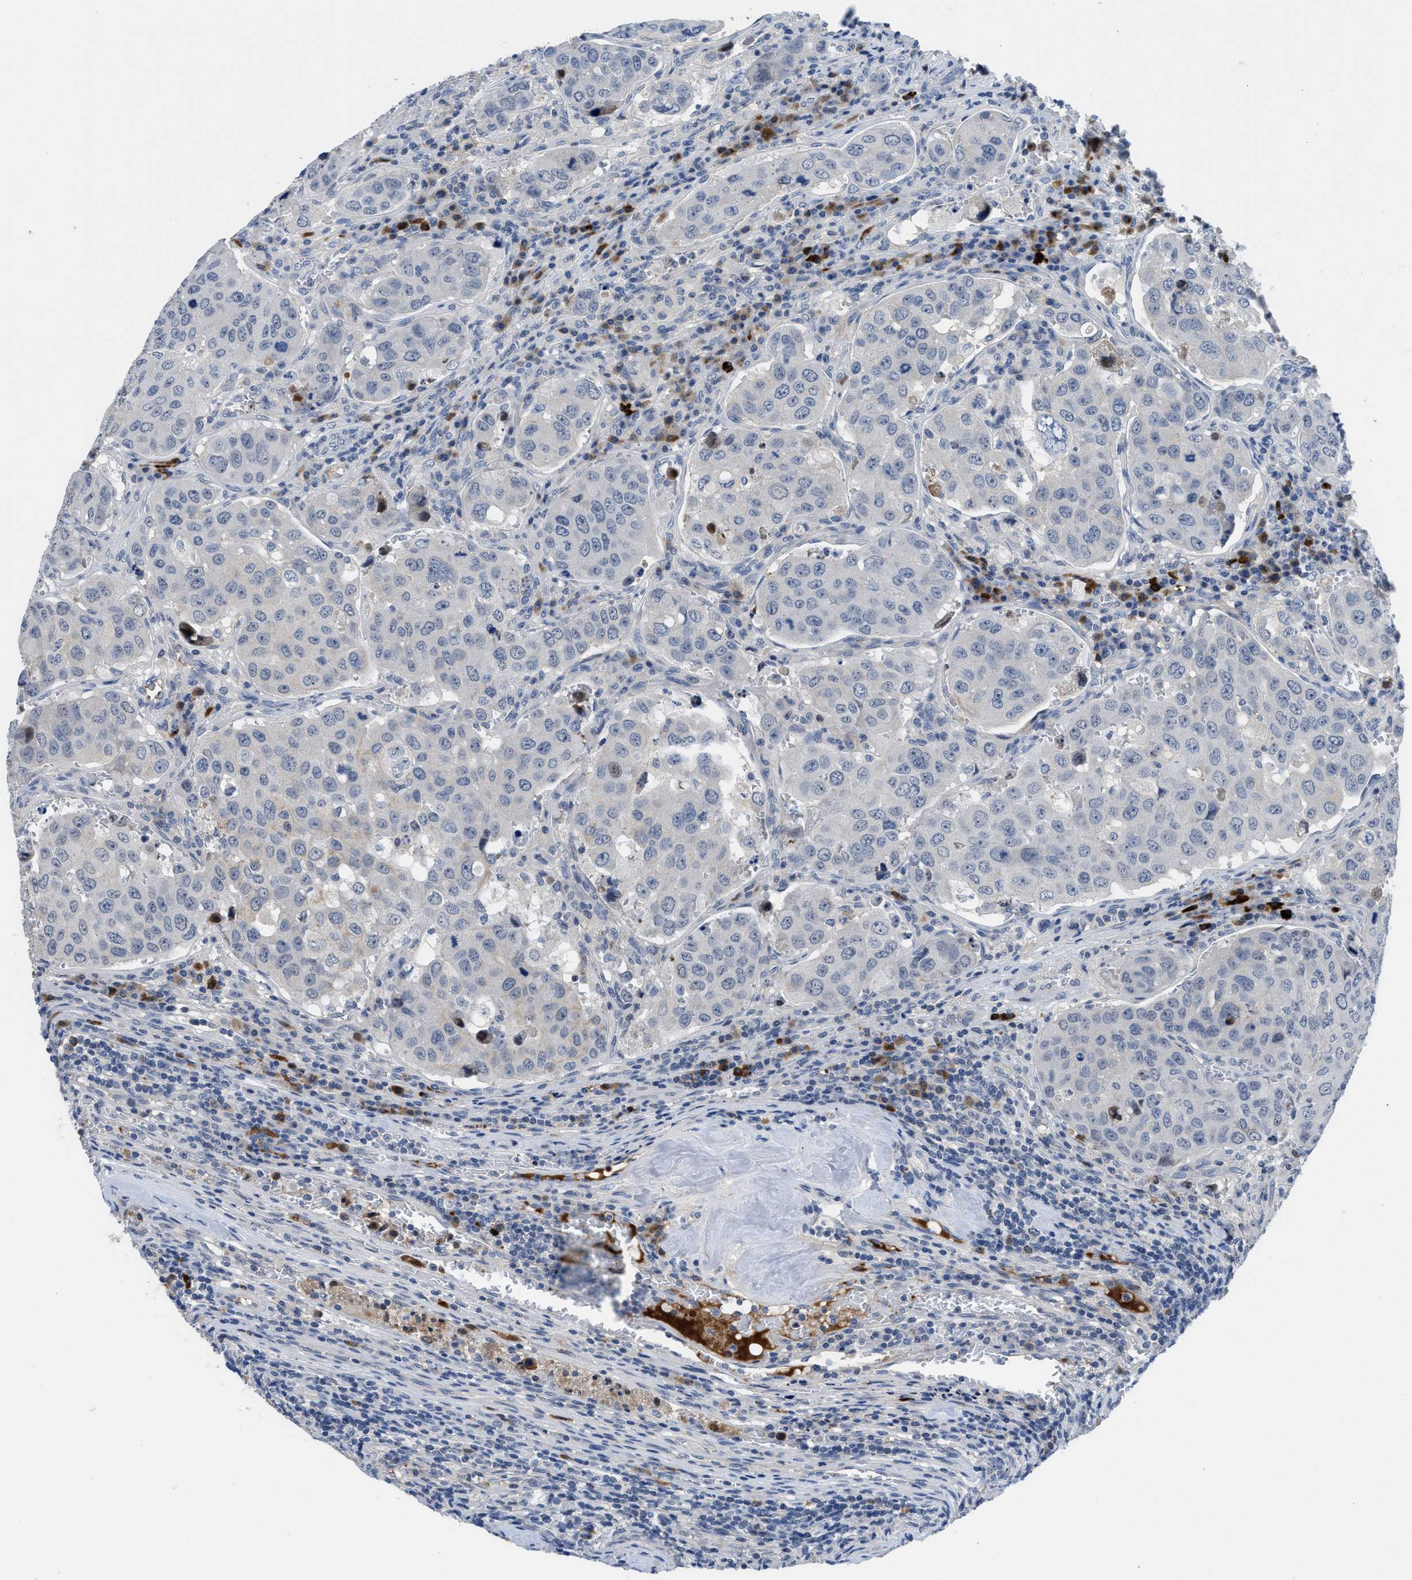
{"staining": {"intensity": "negative", "quantity": "none", "location": "none"}, "tissue": "urothelial cancer", "cell_type": "Tumor cells", "image_type": "cancer", "snomed": [{"axis": "morphology", "description": "Urothelial carcinoma, High grade"}, {"axis": "topography", "description": "Lymph node"}, {"axis": "topography", "description": "Urinary bladder"}], "caption": "The histopathology image reveals no significant positivity in tumor cells of urothelial cancer.", "gene": "OR9K2", "patient": {"sex": "male", "age": 51}}